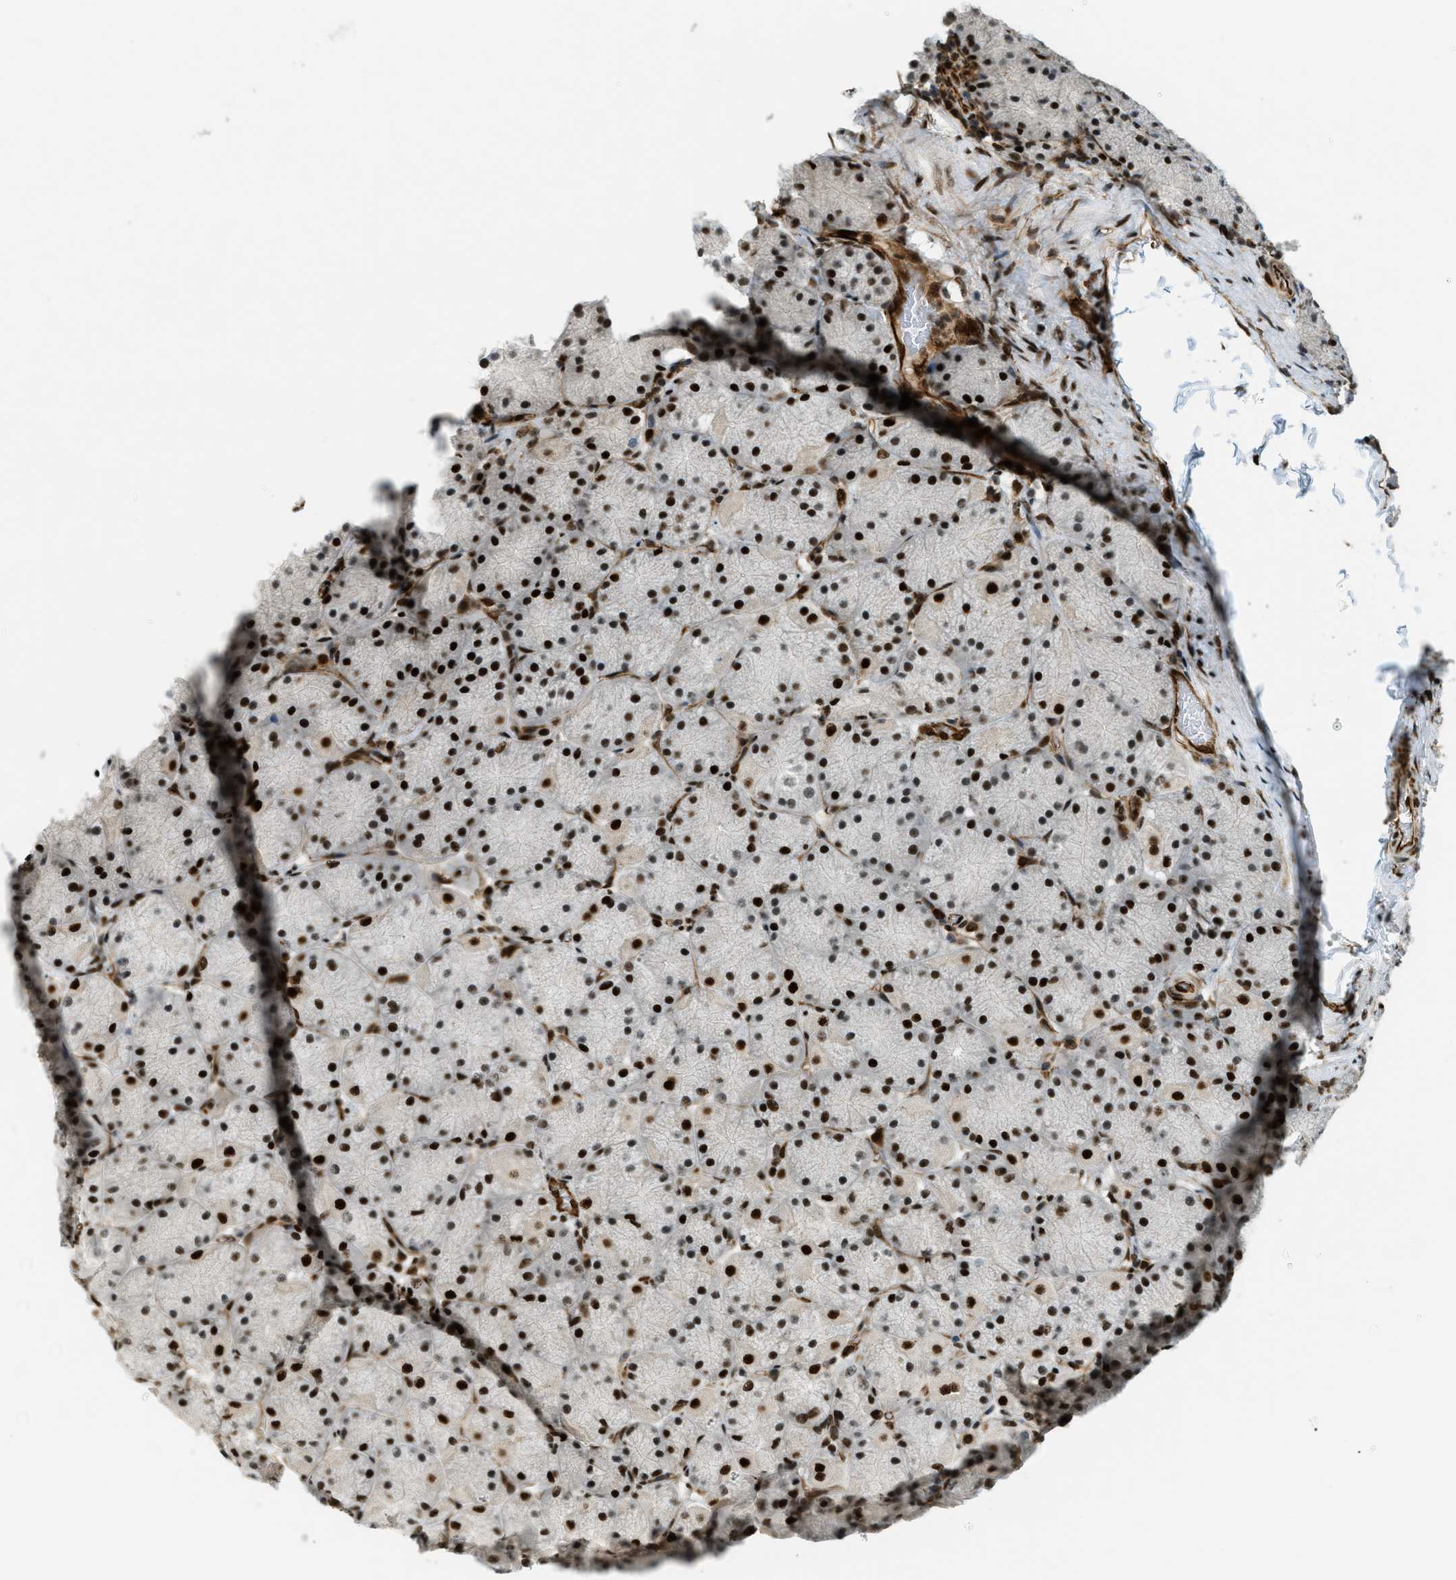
{"staining": {"intensity": "strong", "quantity": ">75%", "location": "nuclear"}, "tissue": "stomach", "cell_type": "Glandular cells", "image_type": "normal", "snomed": [{"axis": "morphology", "description": "Normal tissue, NOS"}, {"axis": "topography", "description": "Stomach, upper"}], "caption": "Strong nuclear expression for a protein is identified in about >75% of glandular cells of normal stomach using immunohistochemistry (IHC).", "gene": "ZFR", "patient": {"sex": "female", "age": 56}}